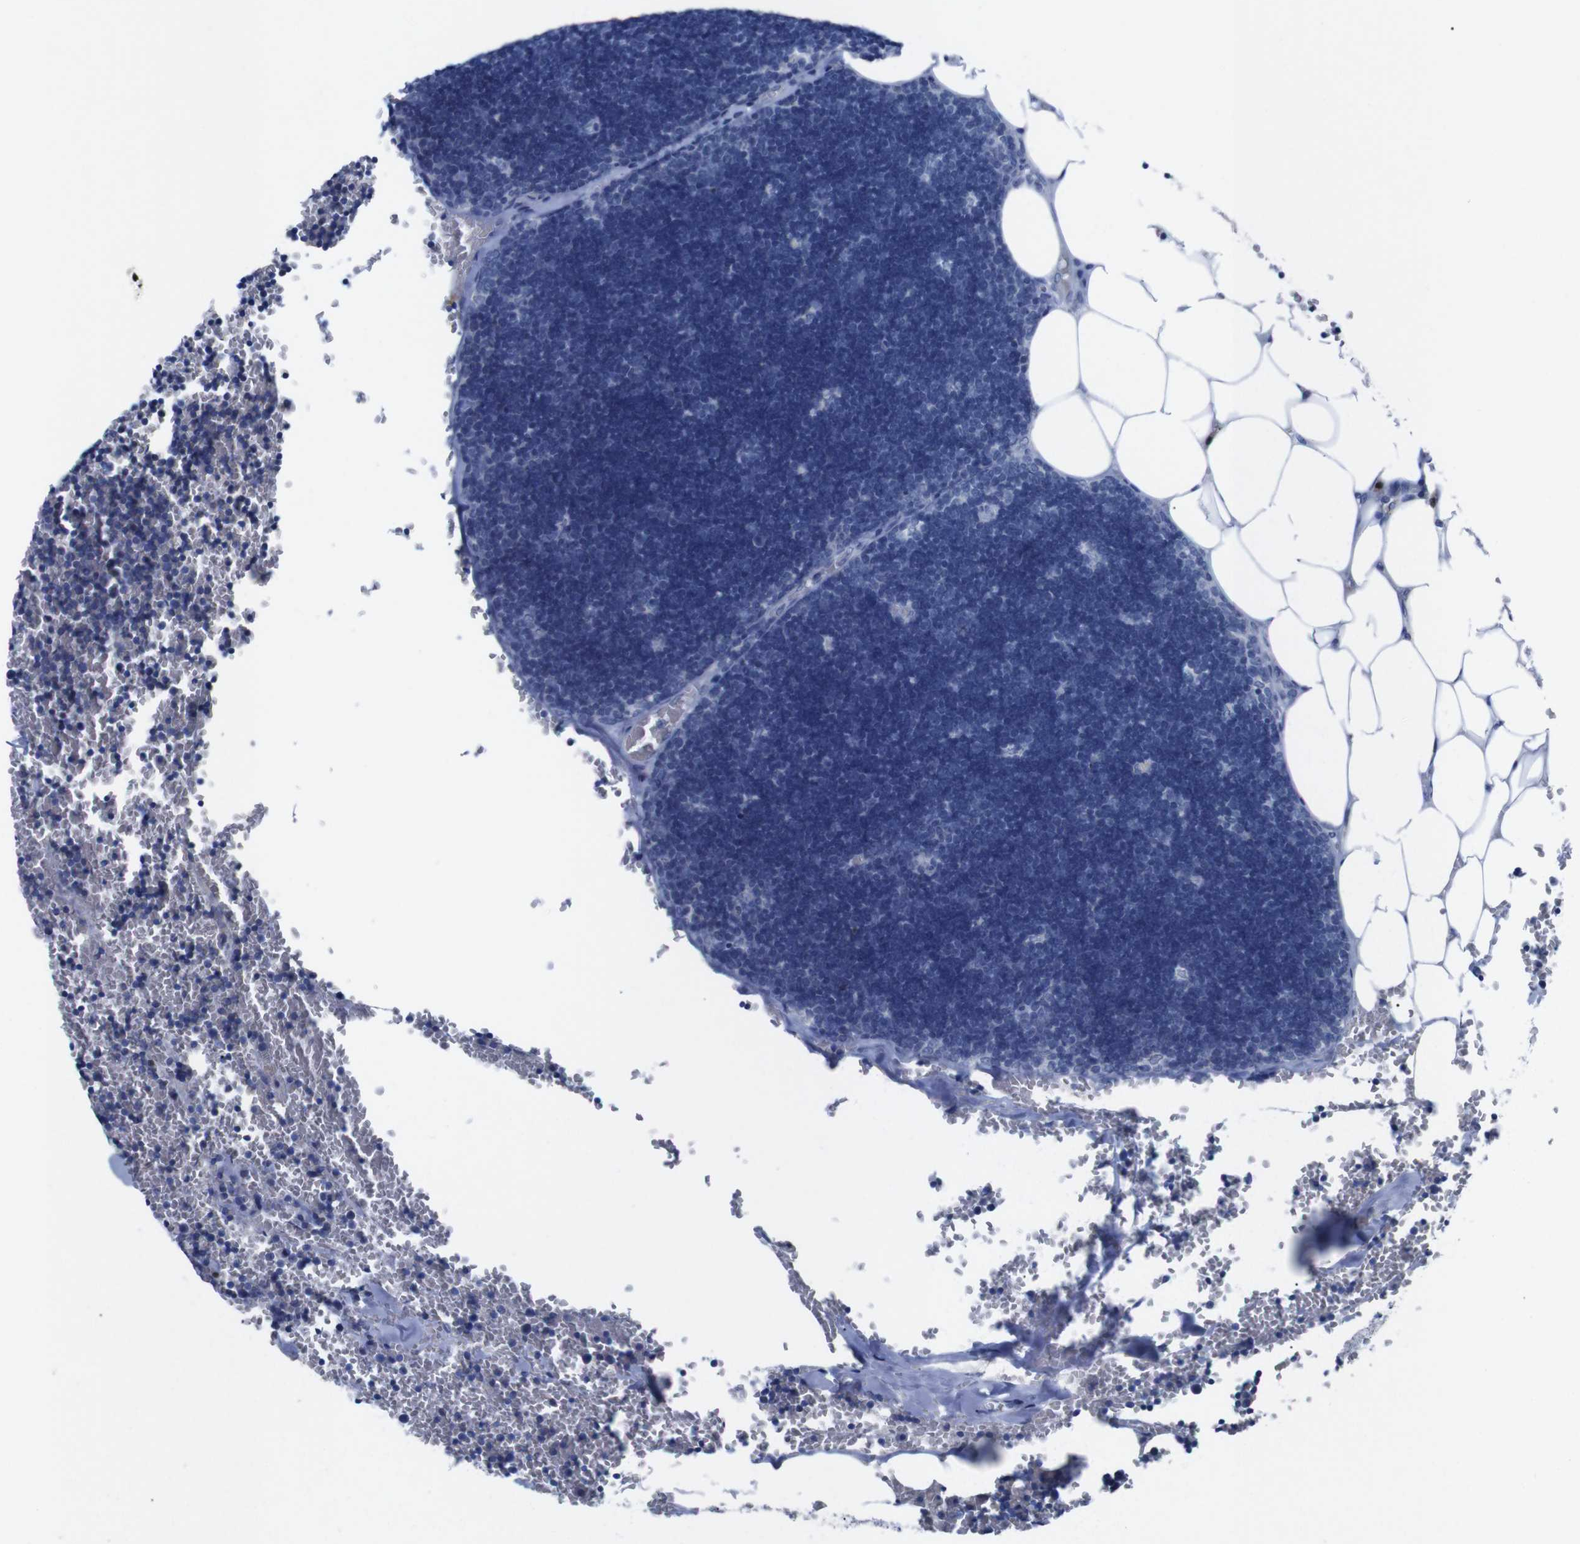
{"staining": {"intensity": "strong", "quantity": "<25%", "location": "nuclear"}, "tissue": "lymph node", "cell_type": "Germinal center cells", "image_type": "normal", "snomed": [{"axis": "morphology", "description": "Normal tissue, NOS"}, {"axis": "topography", "description": "Lymph node"}], "caption": "Unremarkable lymph node demonstrates strong nuclear staining in about <25% of germinal center cells Using DAB (brown) and hematoxylin (blue) stains, captured at high magnification using brightfield microscopy..", "gene": "IRF4", "patient": {"sex": "male", "age": 33}}